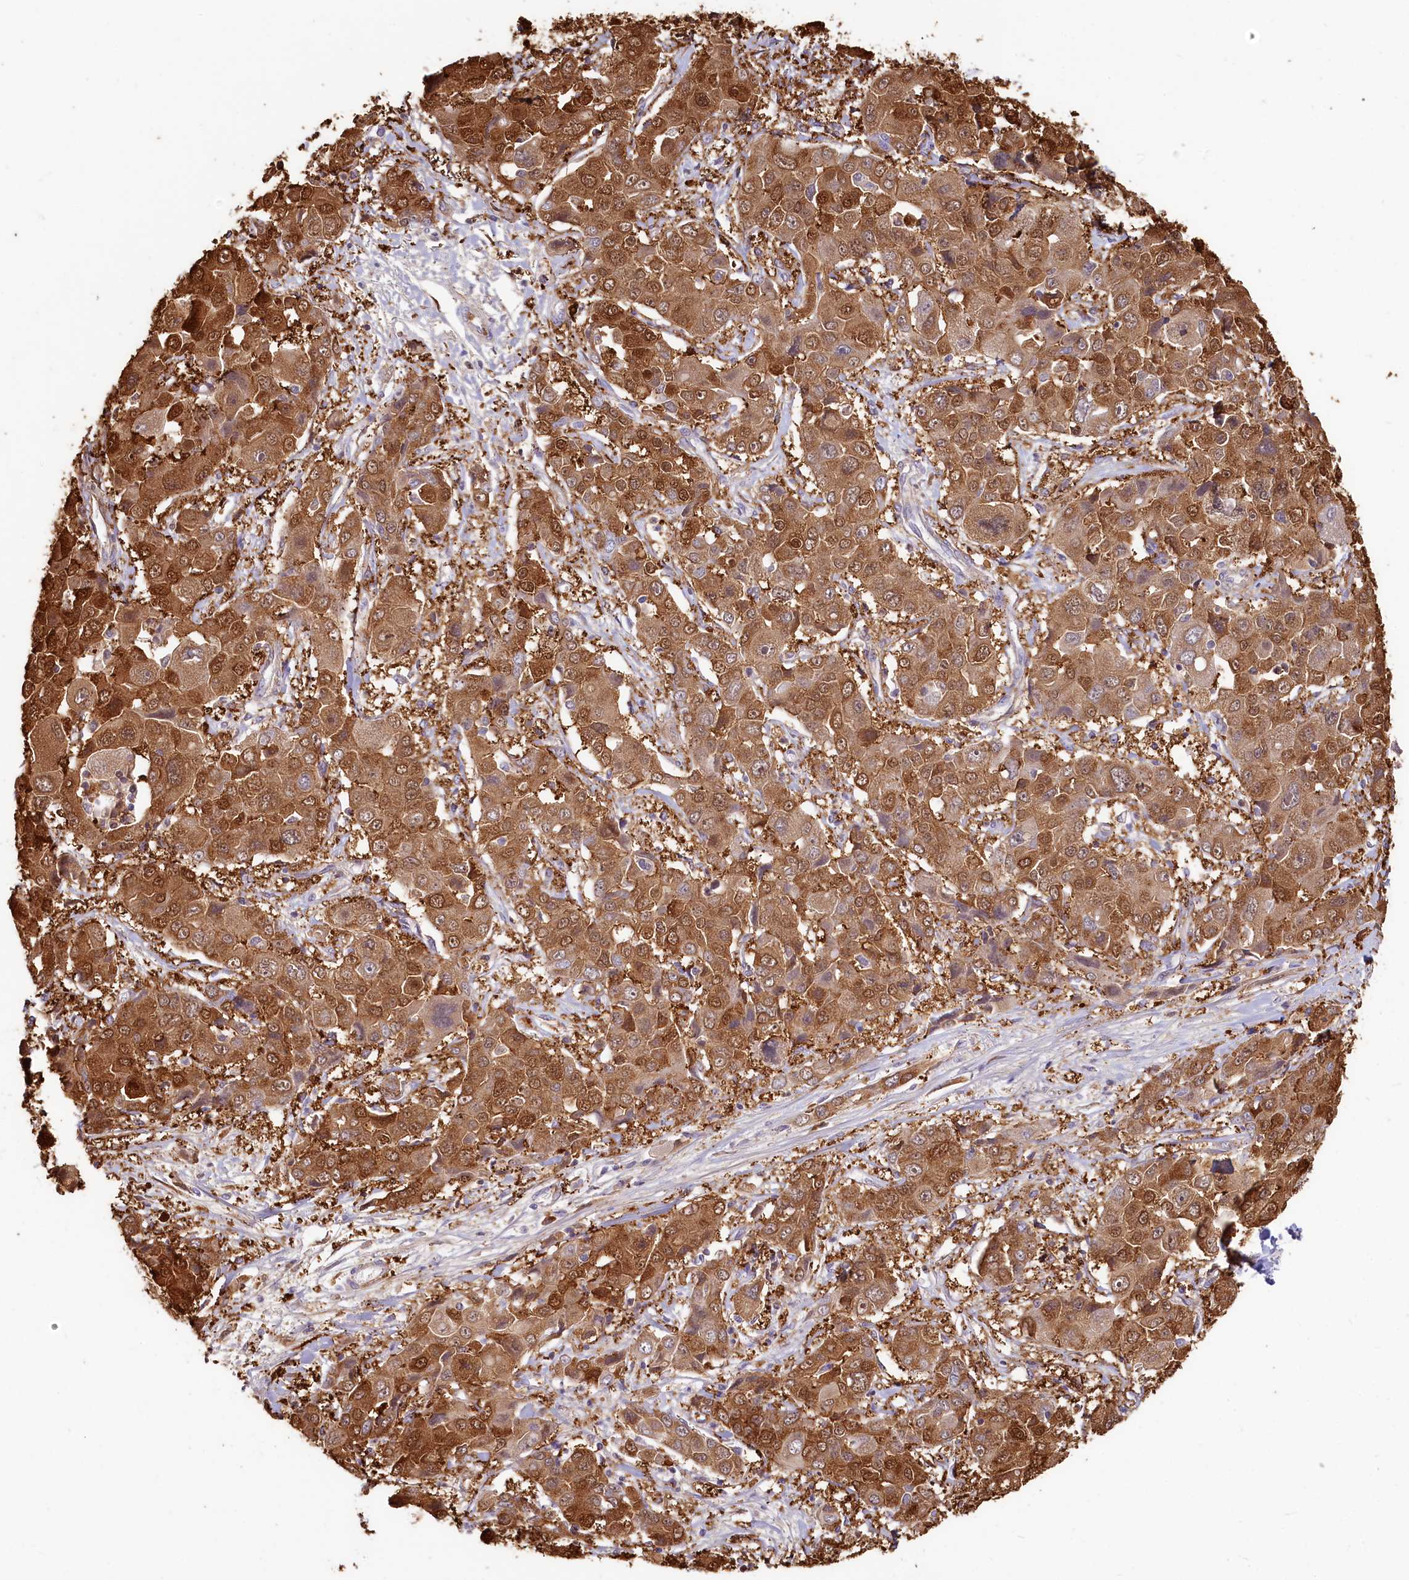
{"staining": {"intensity": "strong", "quantity": ">75%", "location": "cytoplasmic/membranous"}, "tissue": "liver cancer", "cell_type": "Tumor cells", "image_type": "cancer", "snomed": [{"axis": "morphology", "description": "Cholangiocarcinoma"}, {"axis": "topography", "description": "Liver"}], "caption": "Immunohistochemistry (DAB) staining of cholangiocarcinoma (liver) reveals strong cytoplasmic/membranous protein positivity in about >75% of tumor cells.", "gene": "LMOD3", "patient": {"sex": "male", "age": 67}}